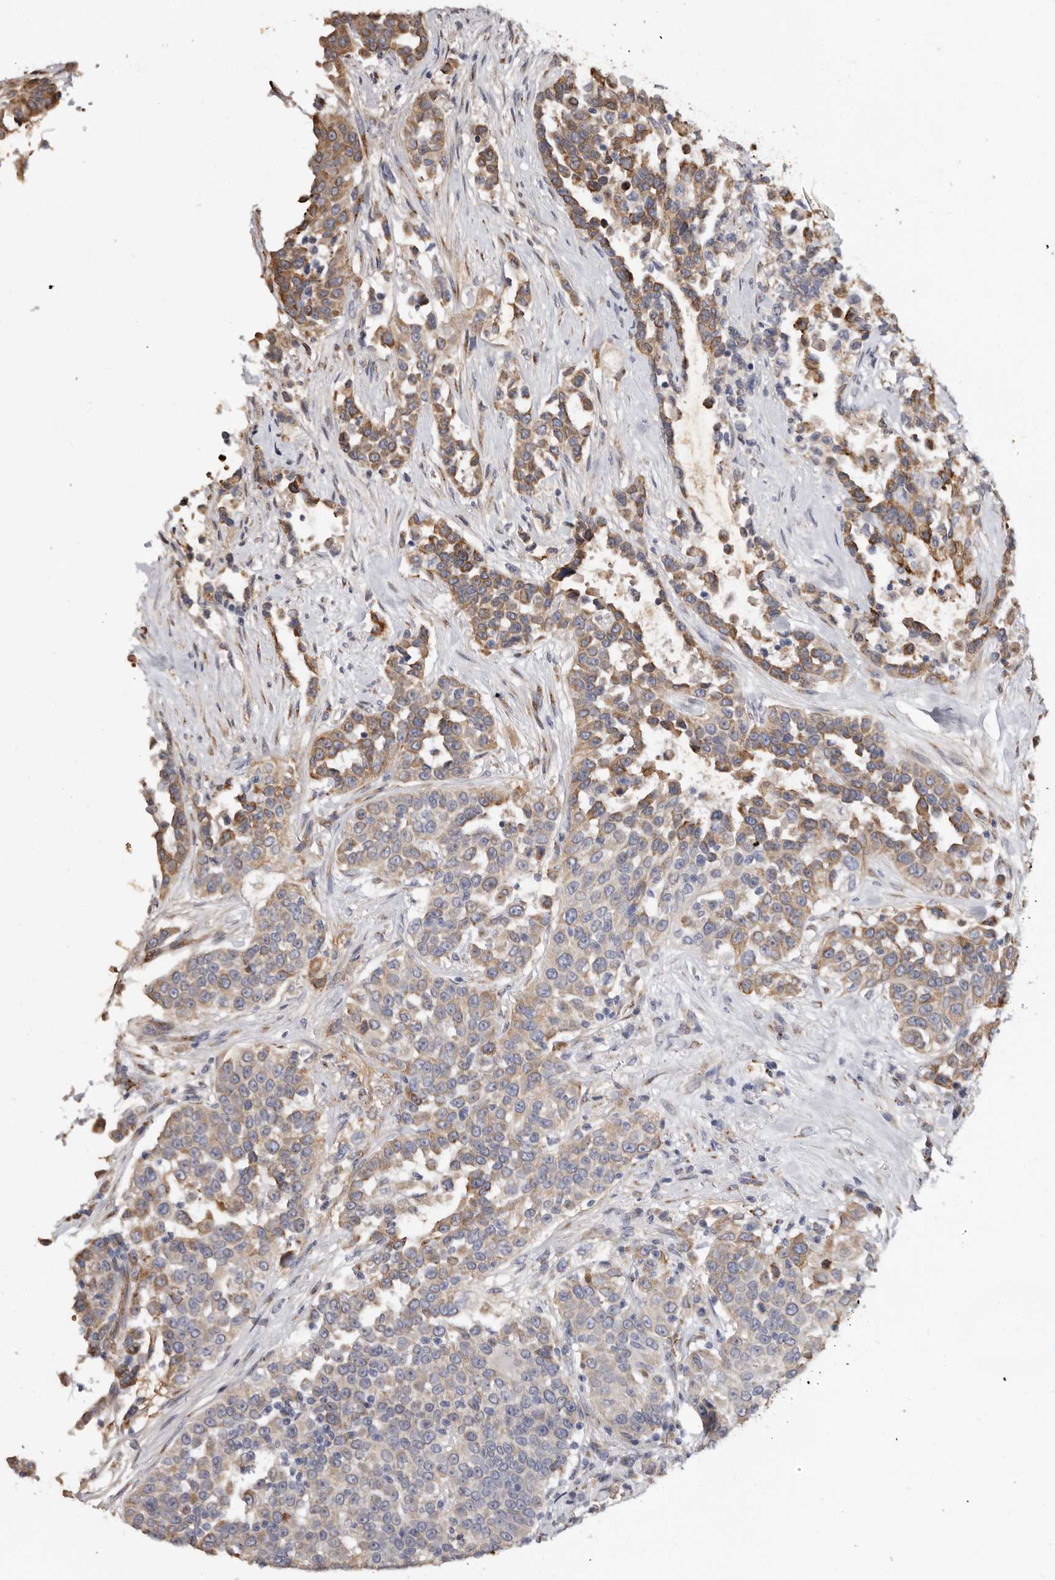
{"staining": {"intensity": "moderate", "quantity": "25%-75%", "location": "cytoplasmic/membranous"}, "tissue": "urothelial cancer", "cell_type": "Tumor cells", "image_type": "cancer", "snomed": [{"axis": "morphology", "description": "Urothelial carcinoma, High grade"}, {"axis": "topography", "description": "Urinary bladder"}], "caption": "An immunohistochemistry (IHC) histopathology image of tumor tissue is shown. Protein staining in brown shows moderate cytoplasmic/membranous positivity in high-grade urothelial carcinoma within tumor cells.", "gene": "ENTREP1", "patient": {"sex": "female", "age": 80}}